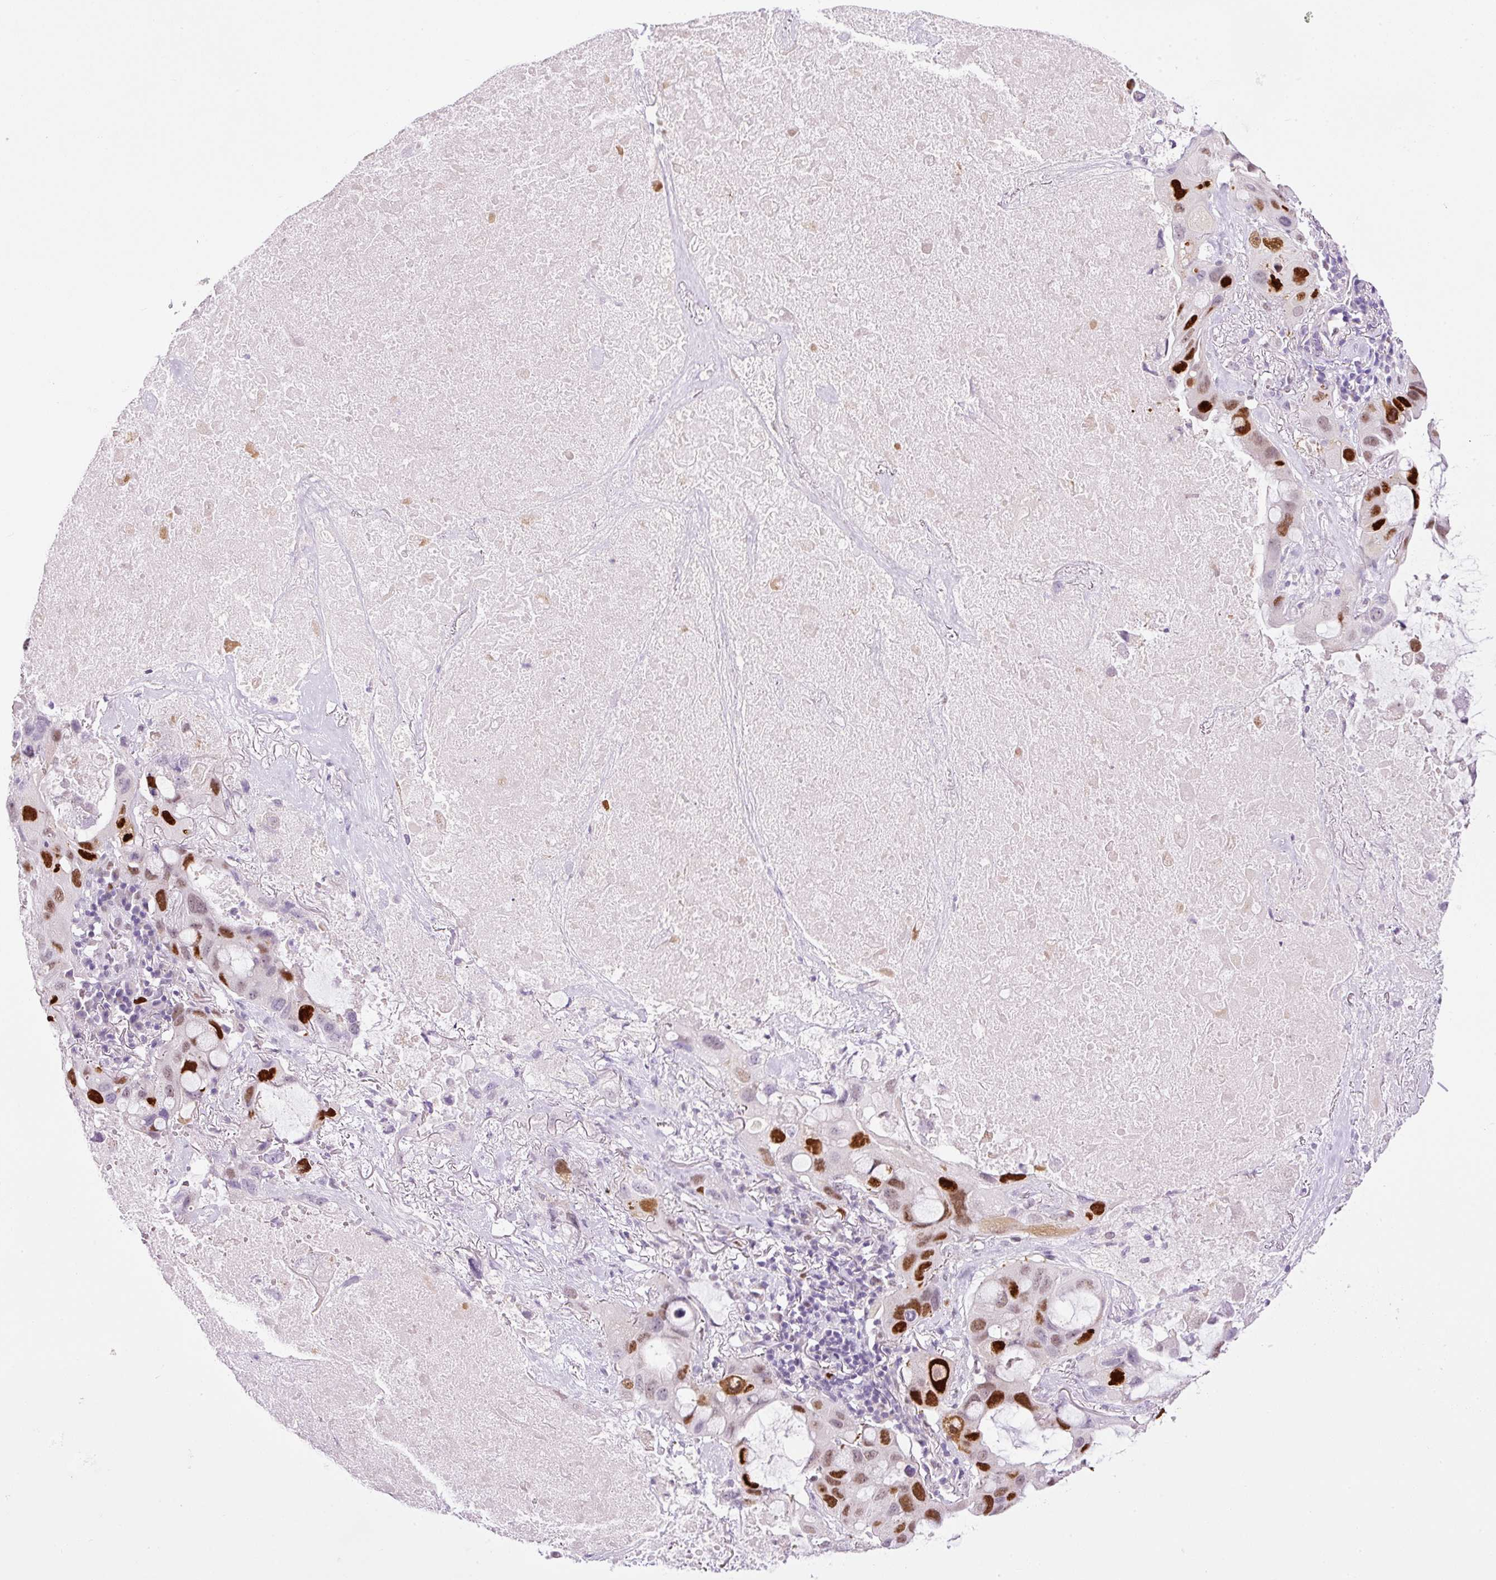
{"staining": {"intensity": "strong", "quantity": "25%-75%", "location": "nuclear"}, "tissue": "lung cancer", "cell_type": "Tumor cells", "image_type": "cancer", "snomed": [{"axis": "morphology", "description": "Squamous cell carcinoma, NOS"}, {"axis": "topography", "description": "Lung"}], "caption": "Lung cancer (squamous cell carcinoma) was stained to show a protein in brown. There is high levels of strong nuclear expression in about 25%-75% of tumor cells.", "gene": "KPNA2", "patient": {"sex": "female", "age": 73}}